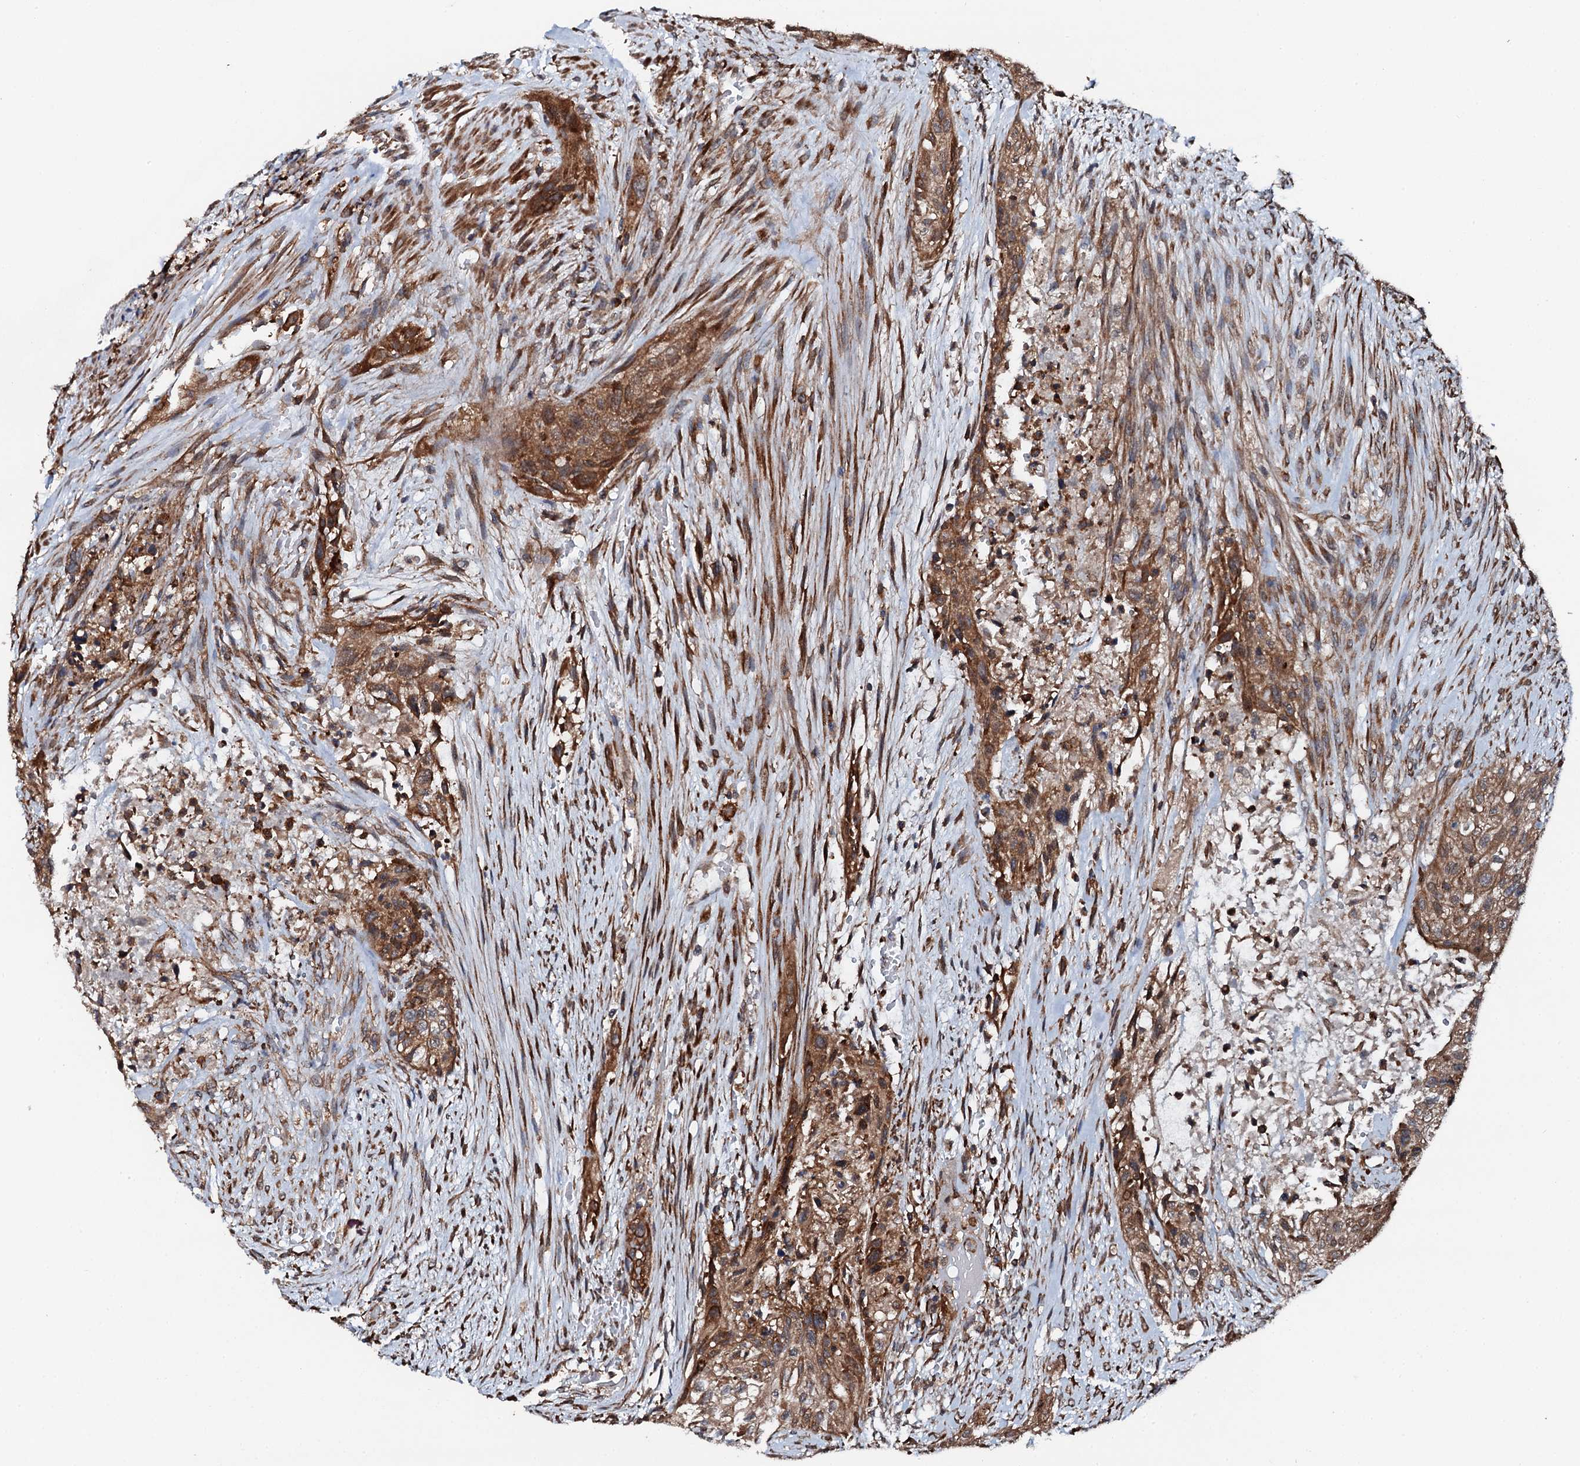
{"staining": {"intensity": "moderate", "quantity": ">75%", "location": "cytoplasmic/membranous"}, "tissue": "urothelial cancer", "cell_type": "Tumor cells", "image_type": "cancer", "snomed": [{"axis": "morphology", "description": "Urothelial carcinoma, High grade"}, {"axis": "topography", "description": "Urinary bladder"}], "caption": "This is an image of IHC staining of high-grade urothelial carcinoma, which shows moderate staining in the cytoplasmic/membranous of tumor cells.", "gene": "EDC4", "patient": {"sex": "male", "age": 35}}